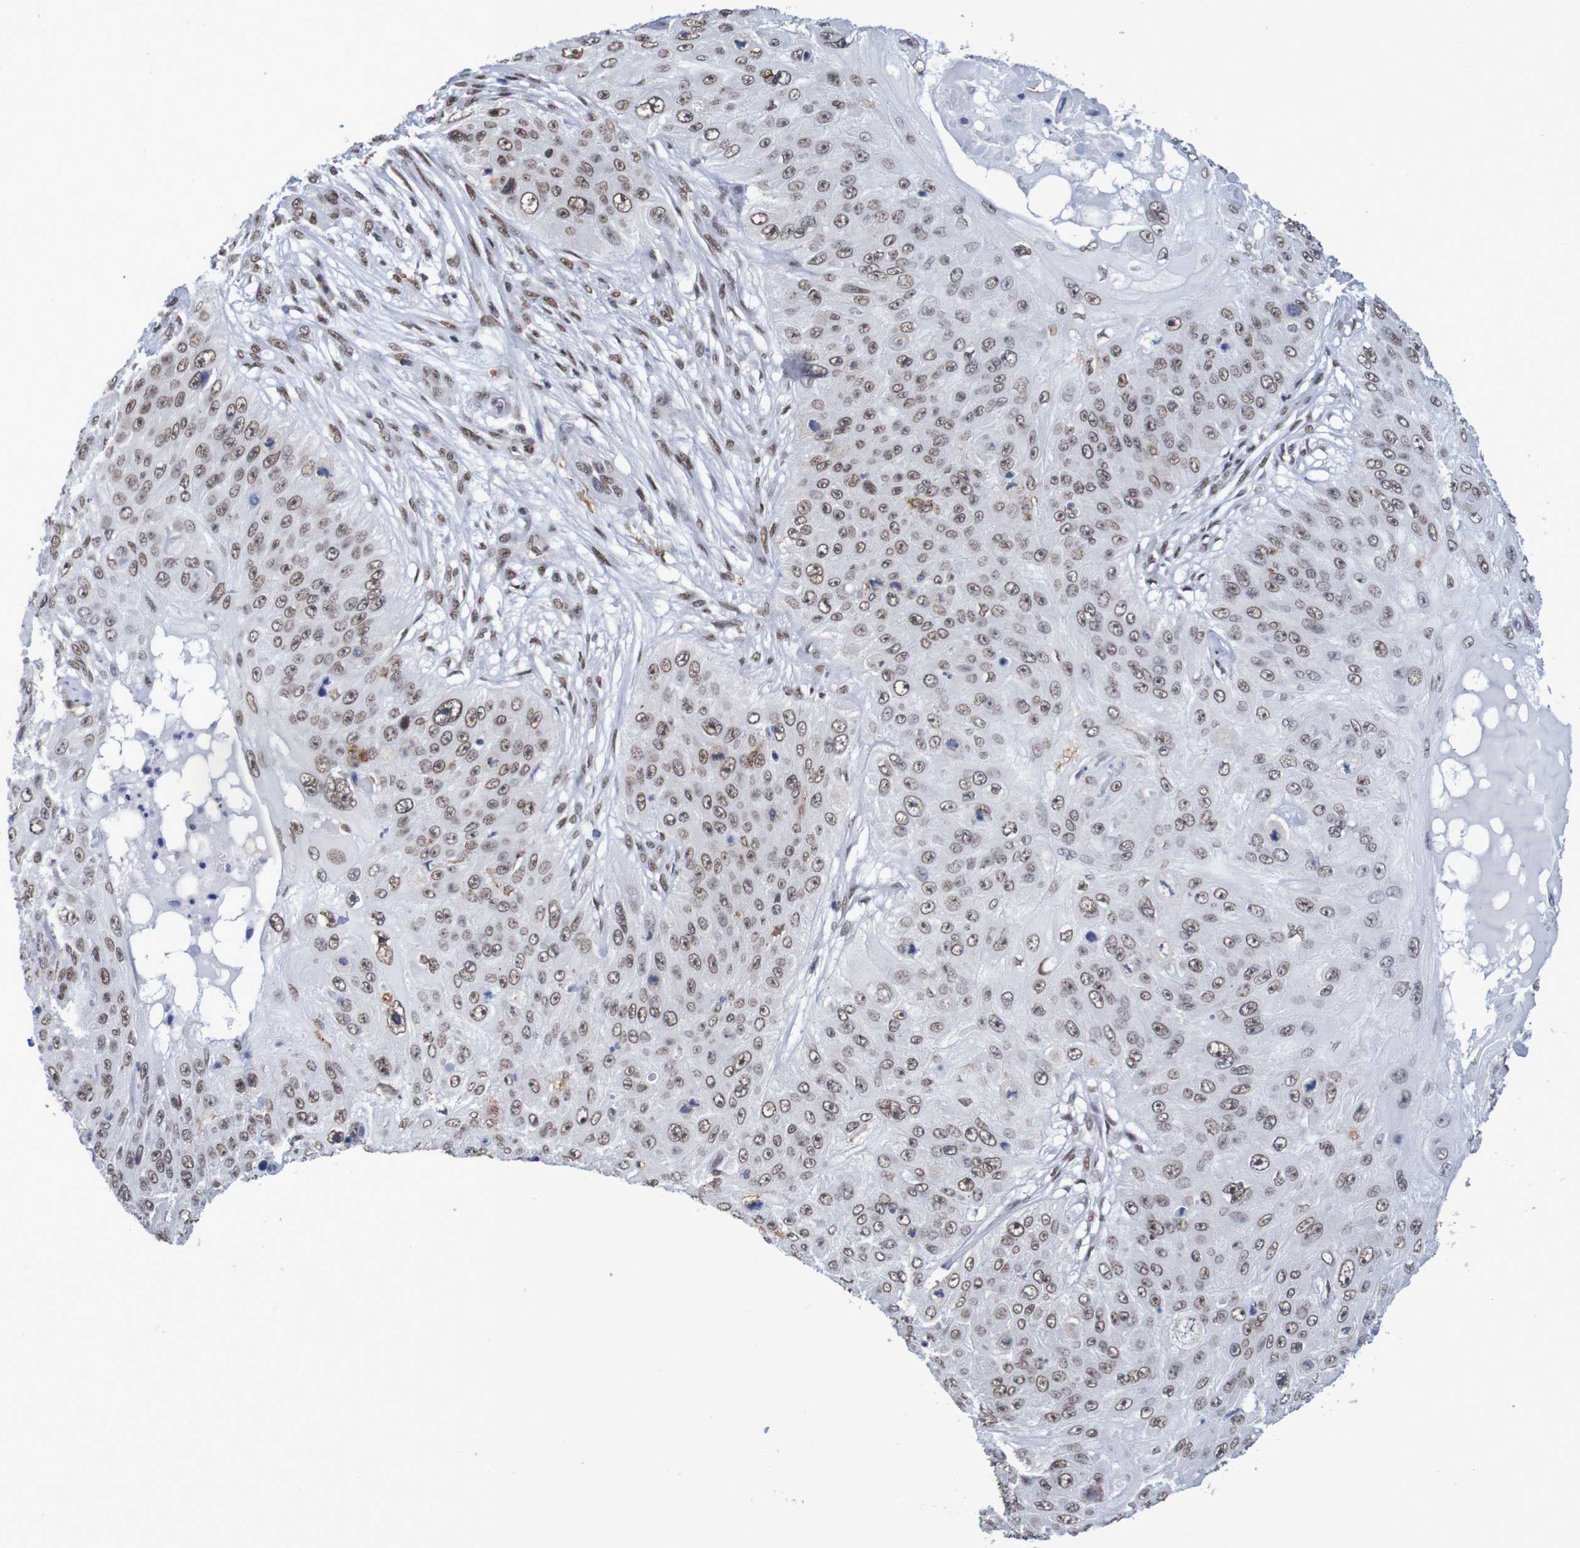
{"staining": {"intensity": "moderate", "quantity": ">75%", "location": "nuclear"}, "tissue": "skin cancer", "cell_type": "Tumor cells", "image_type": "cancer", "snomed": [{"axis": "morphology", "description": "Squamous cell carcinoma, NOS"}, {"axis": "topography", "description": "Skin"}], "caption": "Immunohistochemical staining of human skin cancer (squamous cell carcinoma) exhibits moderate nuclear protein staining in about >75% of tumor cells.", "gene": "MRTFB", "patient": {"sex": "female", "age": 80}}